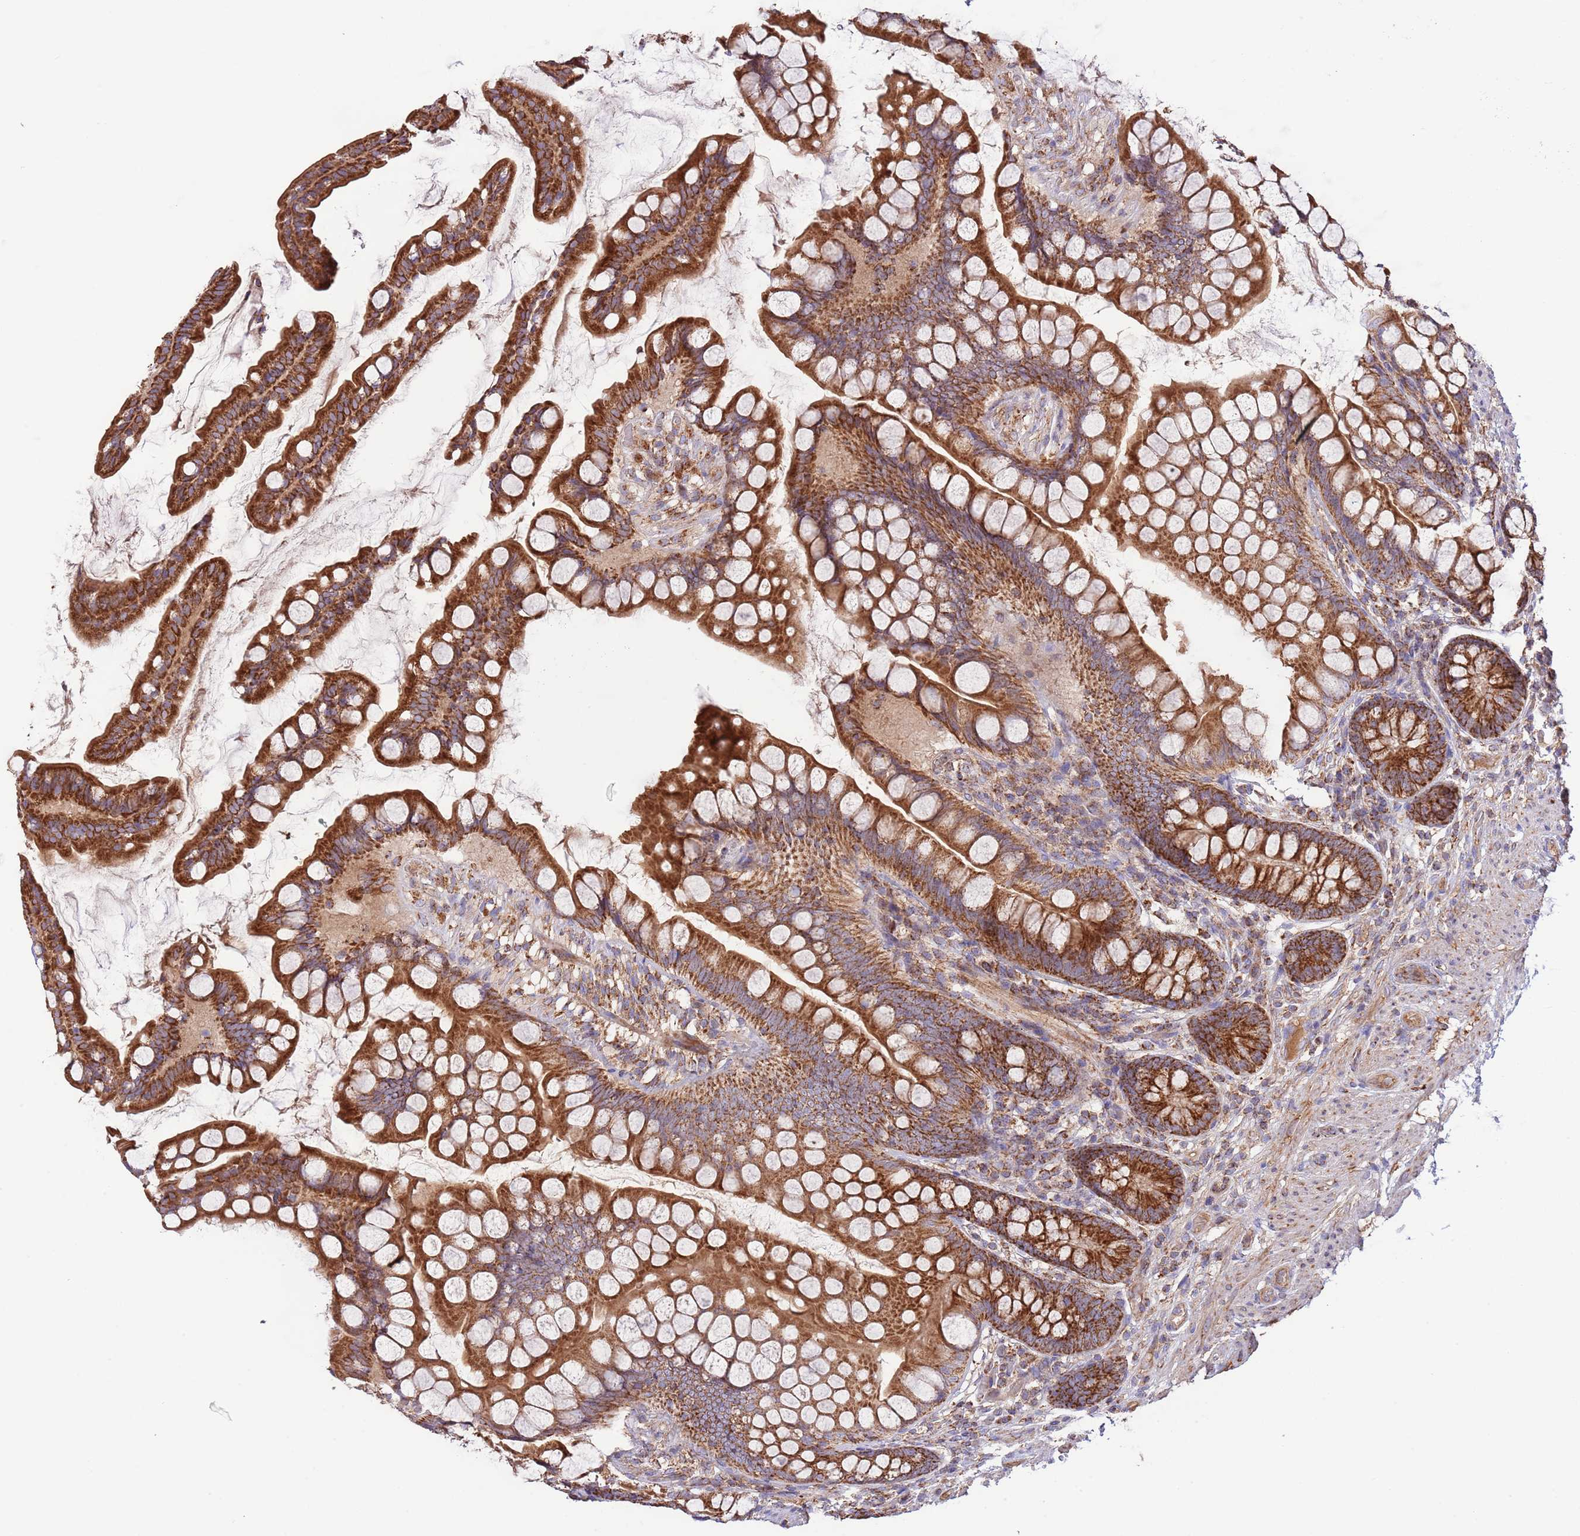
{"staining": {"intensity": "strong", "quantity": ">75%", "location": "cytoplasmic/membranous"}, "tissue": "small intestine", "cell_type": "Glandular cells", "image_type": "normal", "snomed": [{"axis": "morphology", "description": "Normal tissue, NOS"}, {"axis": "topography", "description": "Small intestine"}], "caption": "Protein analysis of unremarkable small intestine reveals strong cytoplasmic/membranous expression in about >75% of glandular cells. The staining was performed using DAB (3,3'-diaminobenzidine), with brown indicating positive protein expression. Nuclei are stained blue with hematoxylin.", "gene": "DNAJA3", "patient": {"sex": "male", "age": 70}}